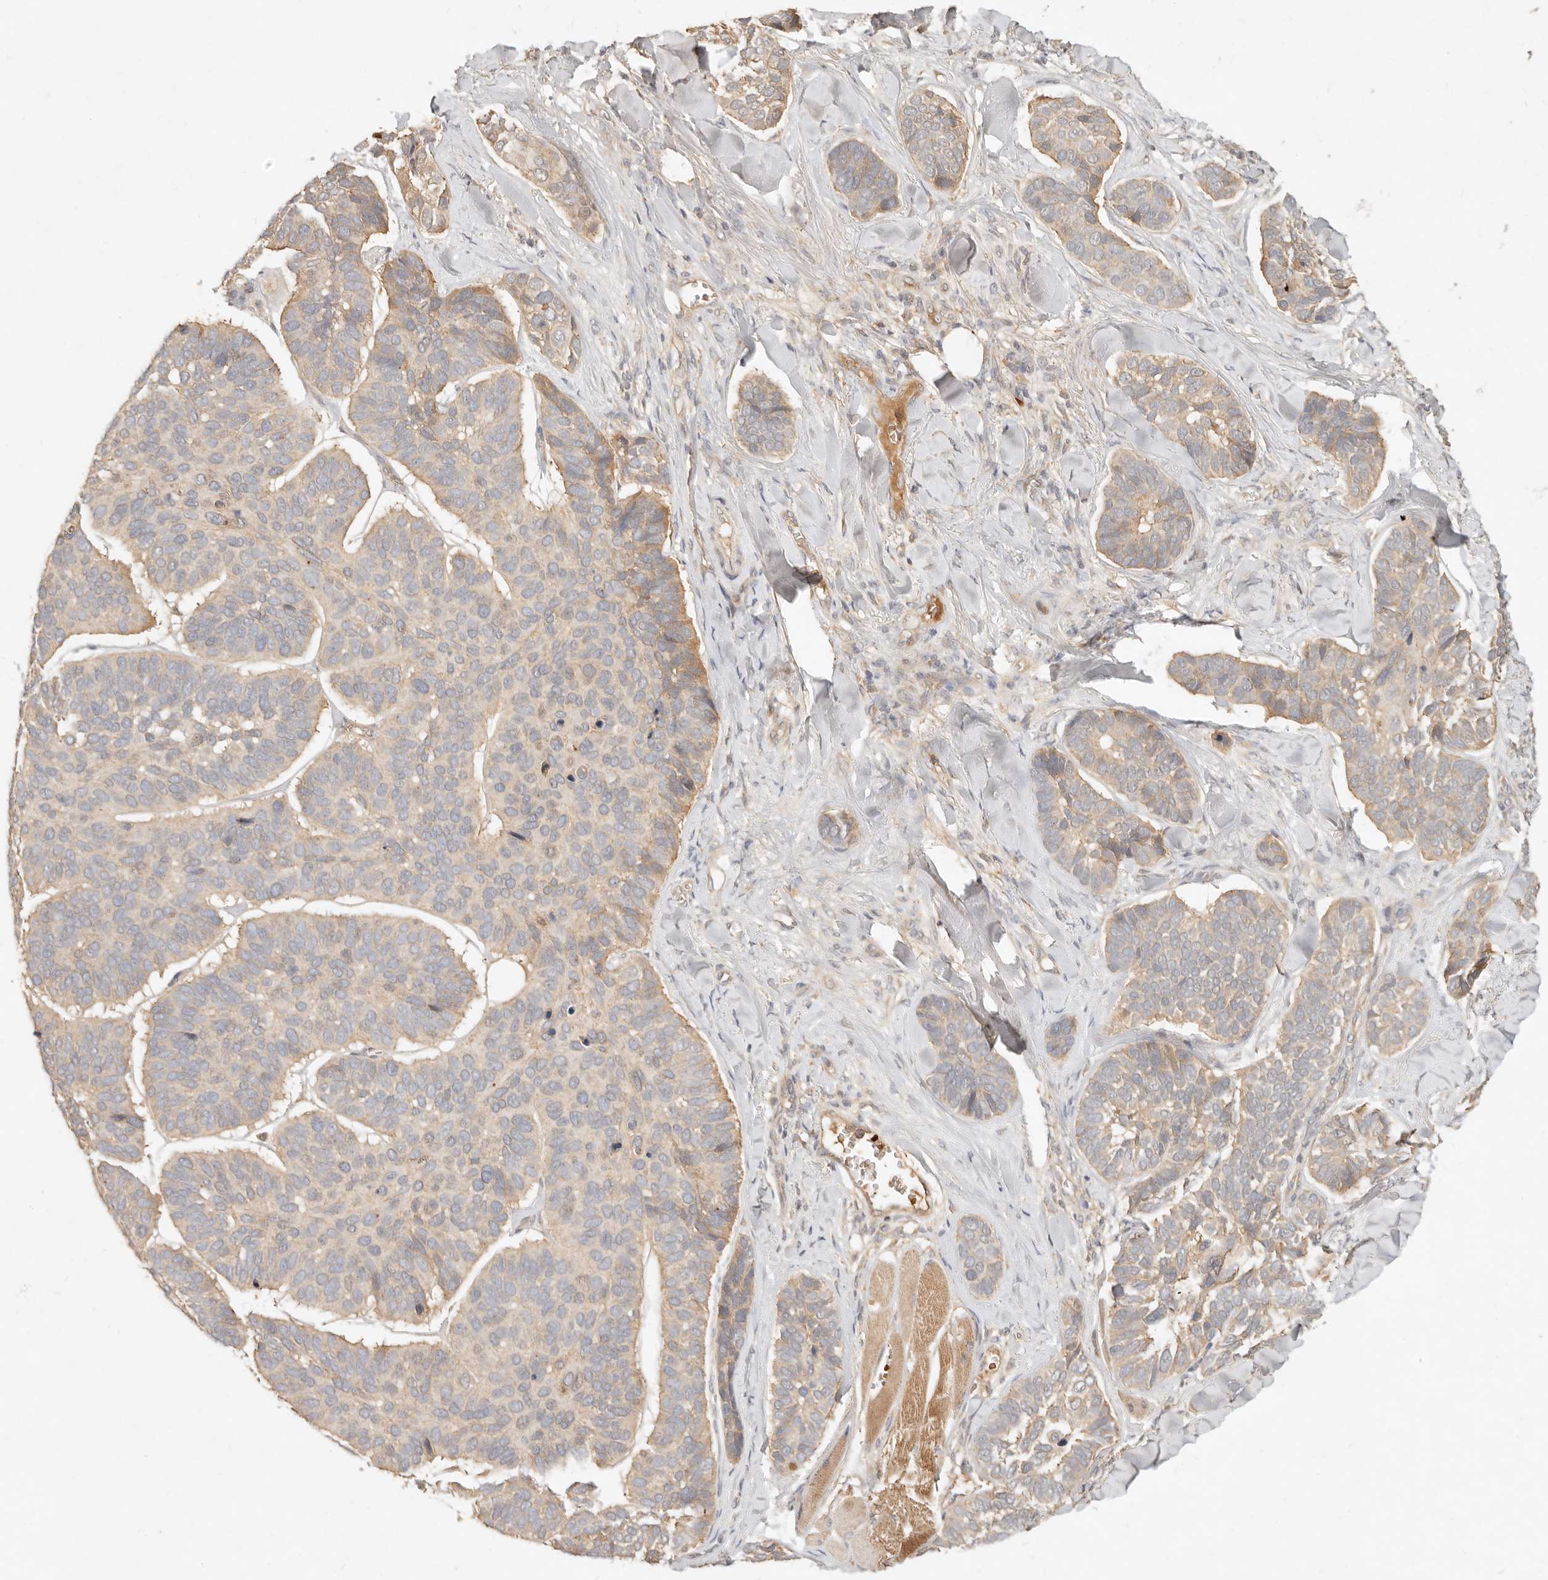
{"staining": {"intensity": "weak", "quantity": "25%-75%", "location": "cytoplasmic/membranous"}, "tissue": "skin cancer", "cell_type": "Tumor cells", "image_type": "cancer", "snomed": [{"axis": "morphology", "description": "Basal cell carcinoma"}, {"axis": "topography", "description": "Skin"}], "caption": "Weak cytoplasmic/membranous protein positivity is seen in about 25%-75% of tumor cells in skin basal cell carcinoma. Using DAB (3,3'-diaminobenzidine) (brown) and hematoxylin (blue) stains, captured at high magnification using brightfield microscopy.", "gene": "FREM2", "patient": {"sex": "male", "age": 62}}